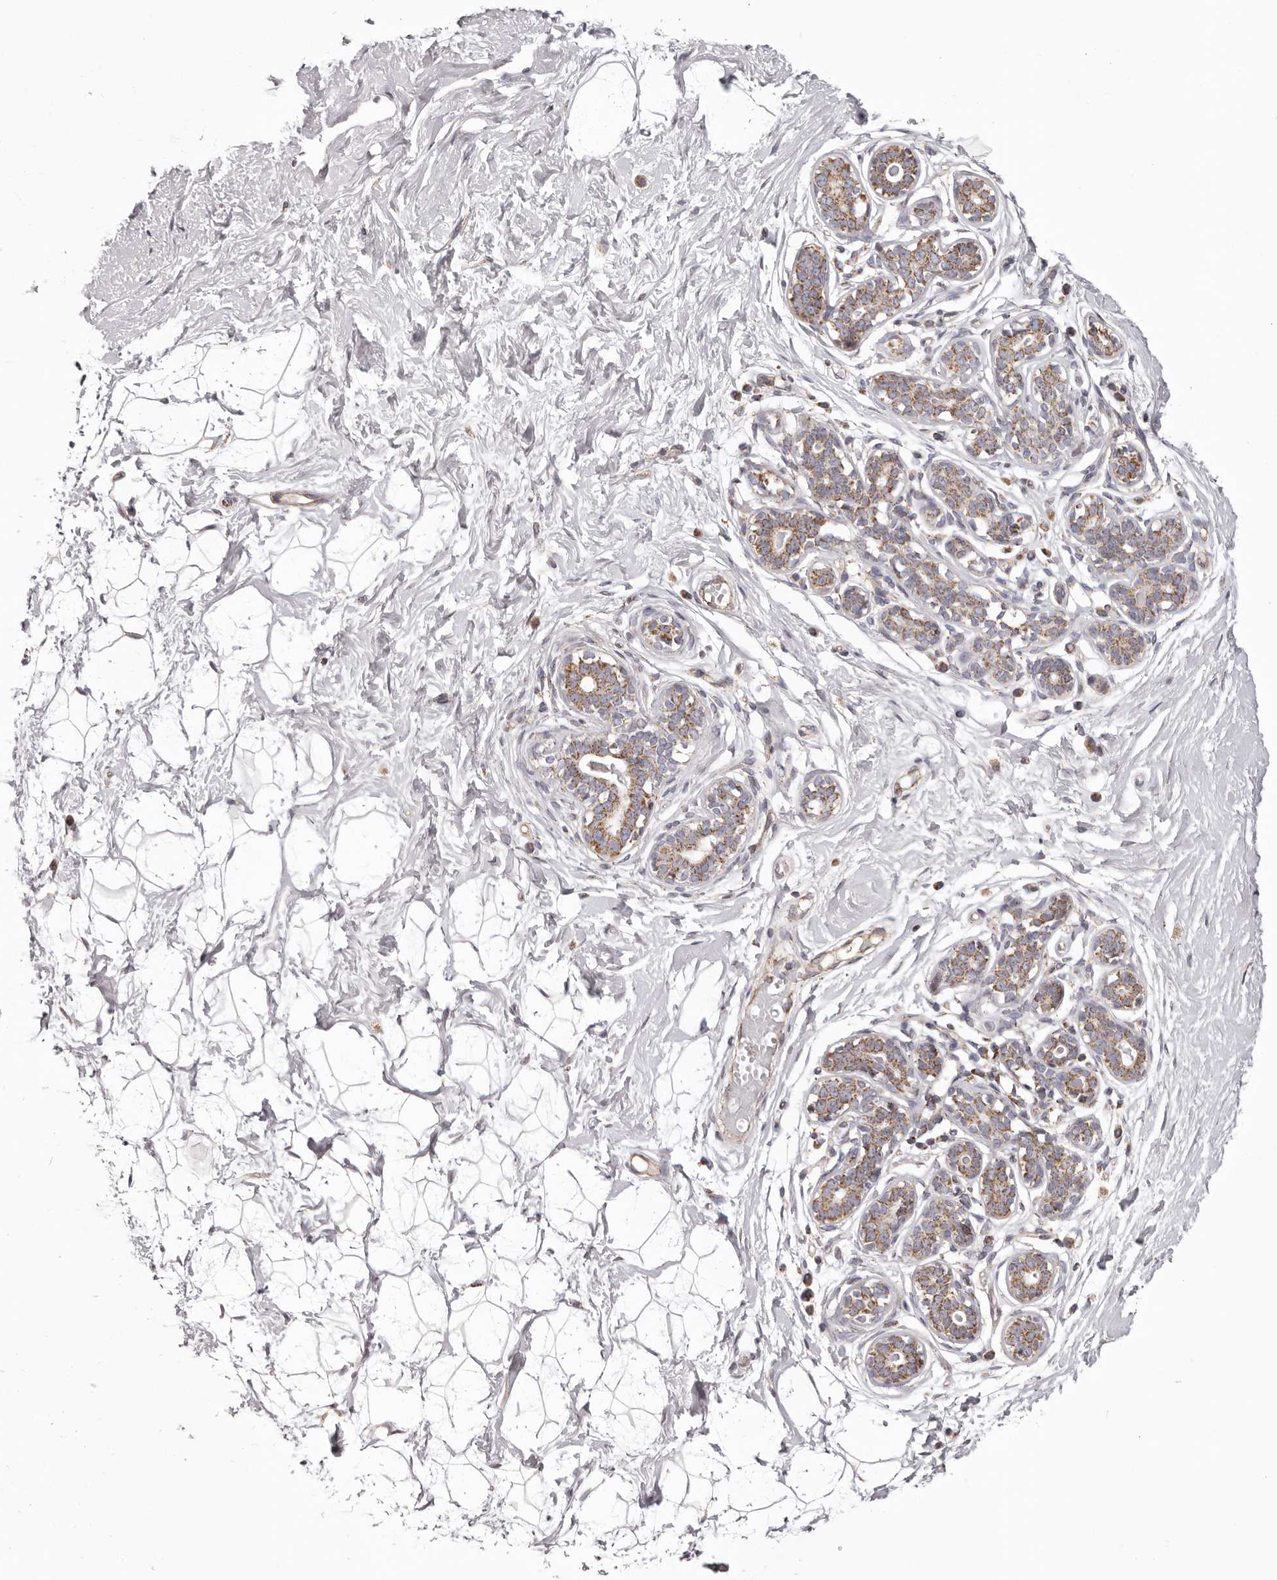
{"staining": {"intensity": "negative", "quantity": "none", "location": "none"}, "tissue": "breast", "cell_type": "Adipocytes", "image_type": "normal", "snomed": [{"axis": "morphology", "description": "Normal tissue, NOS"}, {"axis": "morphology", "description": "Adenoma, NOS"}, {"axis": "topography", "description": "Breast"}], "caption": "IHC histopathology image of unremarkable human breast stained for a protein (brown), which displays no positivity in adipocytes. (DAB IHC with hematoxylin counter stain).", "gene": "CHRM2", "patient": {"sex": "female", "age": 23}}